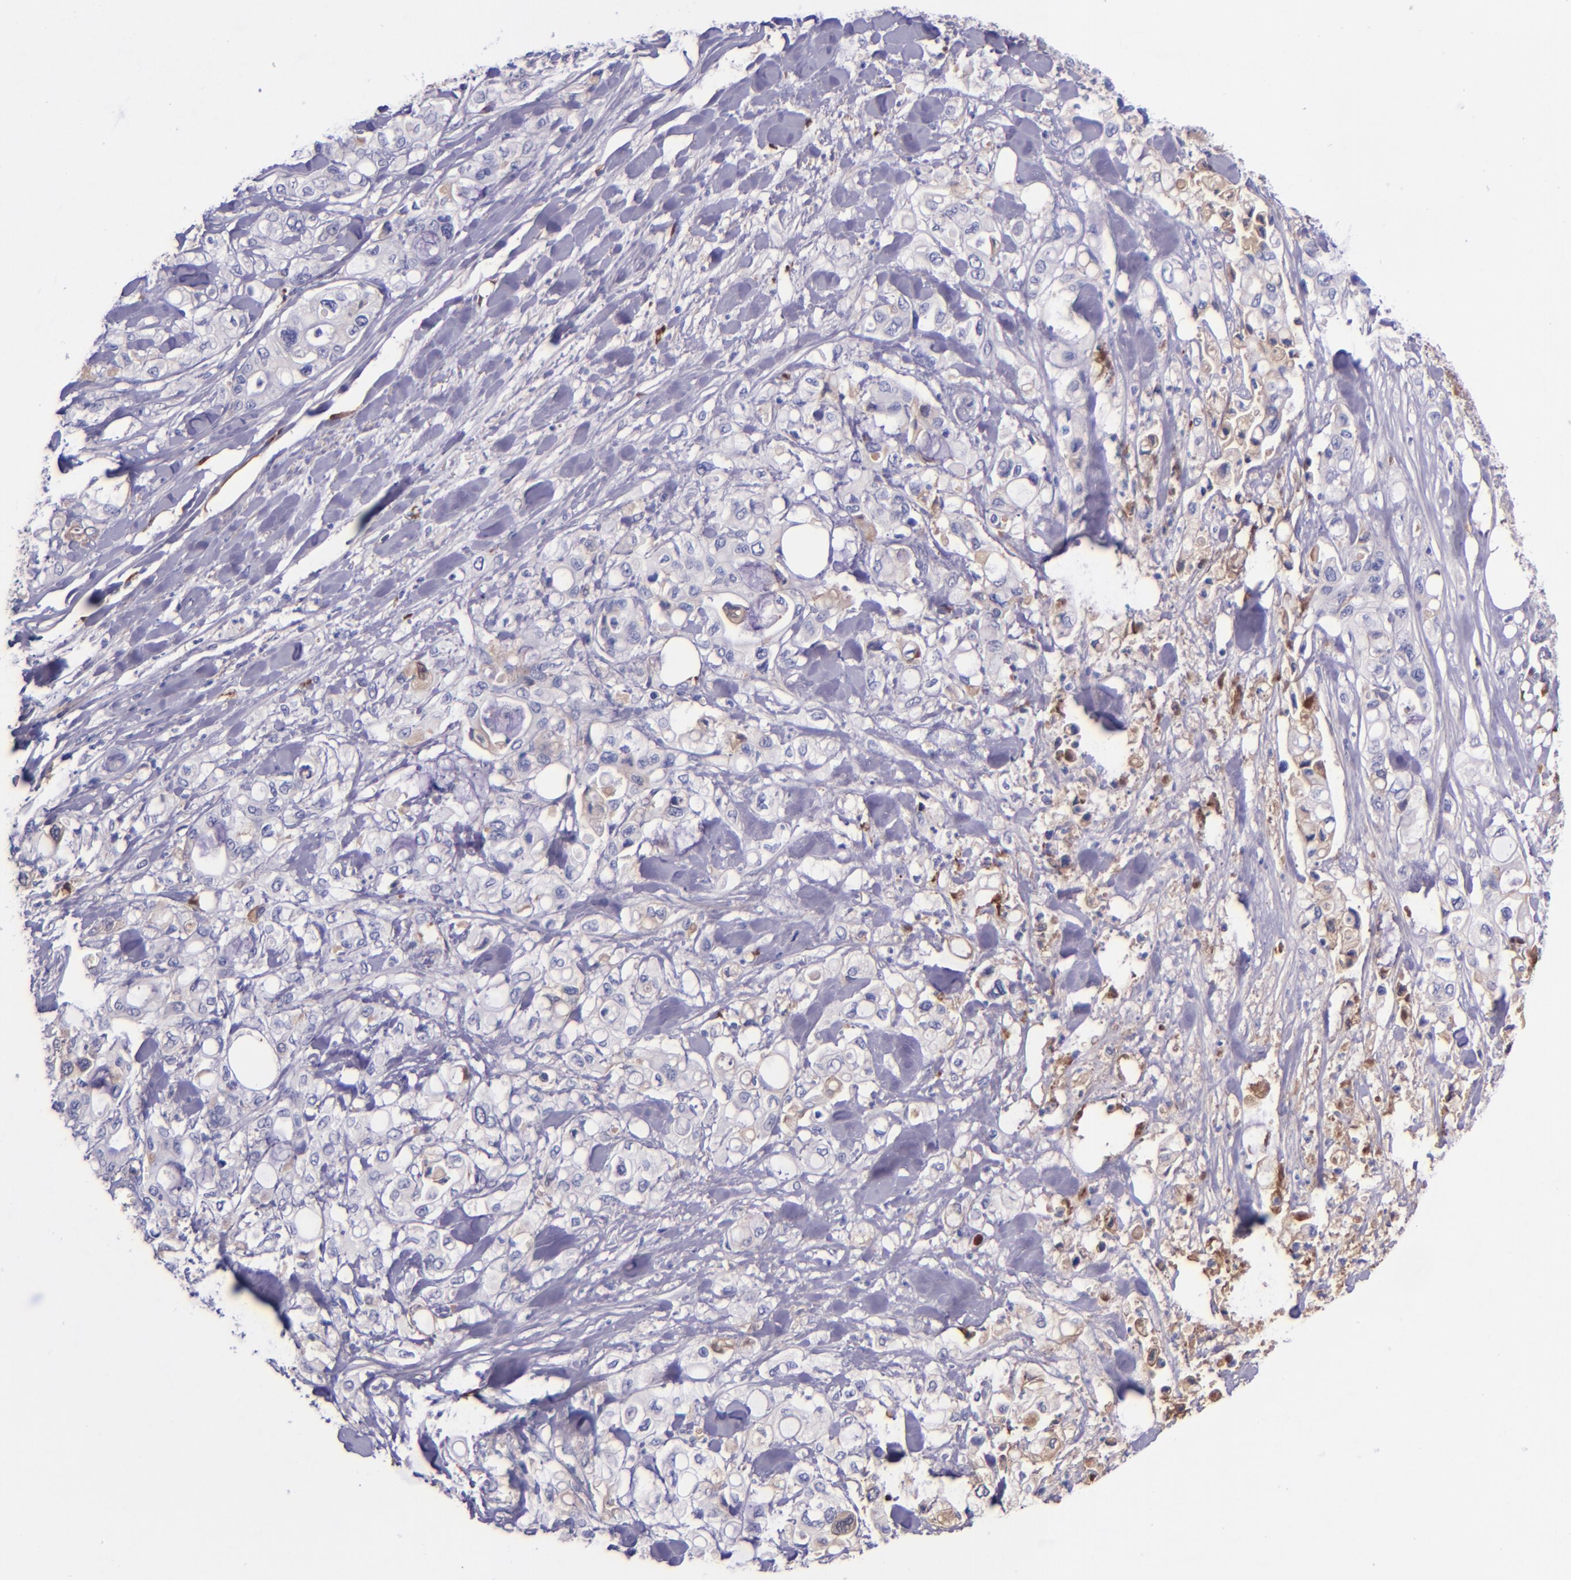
{"staining": {"intensity": "negative", "quantity": "none", "location": "none"}, "tissue": "pancreatic cancer", "cell_type": "Tumor cells", "image_type": "cancer", "snomed": [{"axis": "morphology", "description": "Adenocarcinoma, NOS"}, {"axis": "topography", "description": "Pancreas"}], "caption": "This is a photomicrograph of IHC staining of pancreatic cancer (adenocarcinoma), which shows no staining in tumor cells.", "gene": "KNG1", "patient": {"sex": "male", "age": 70}}